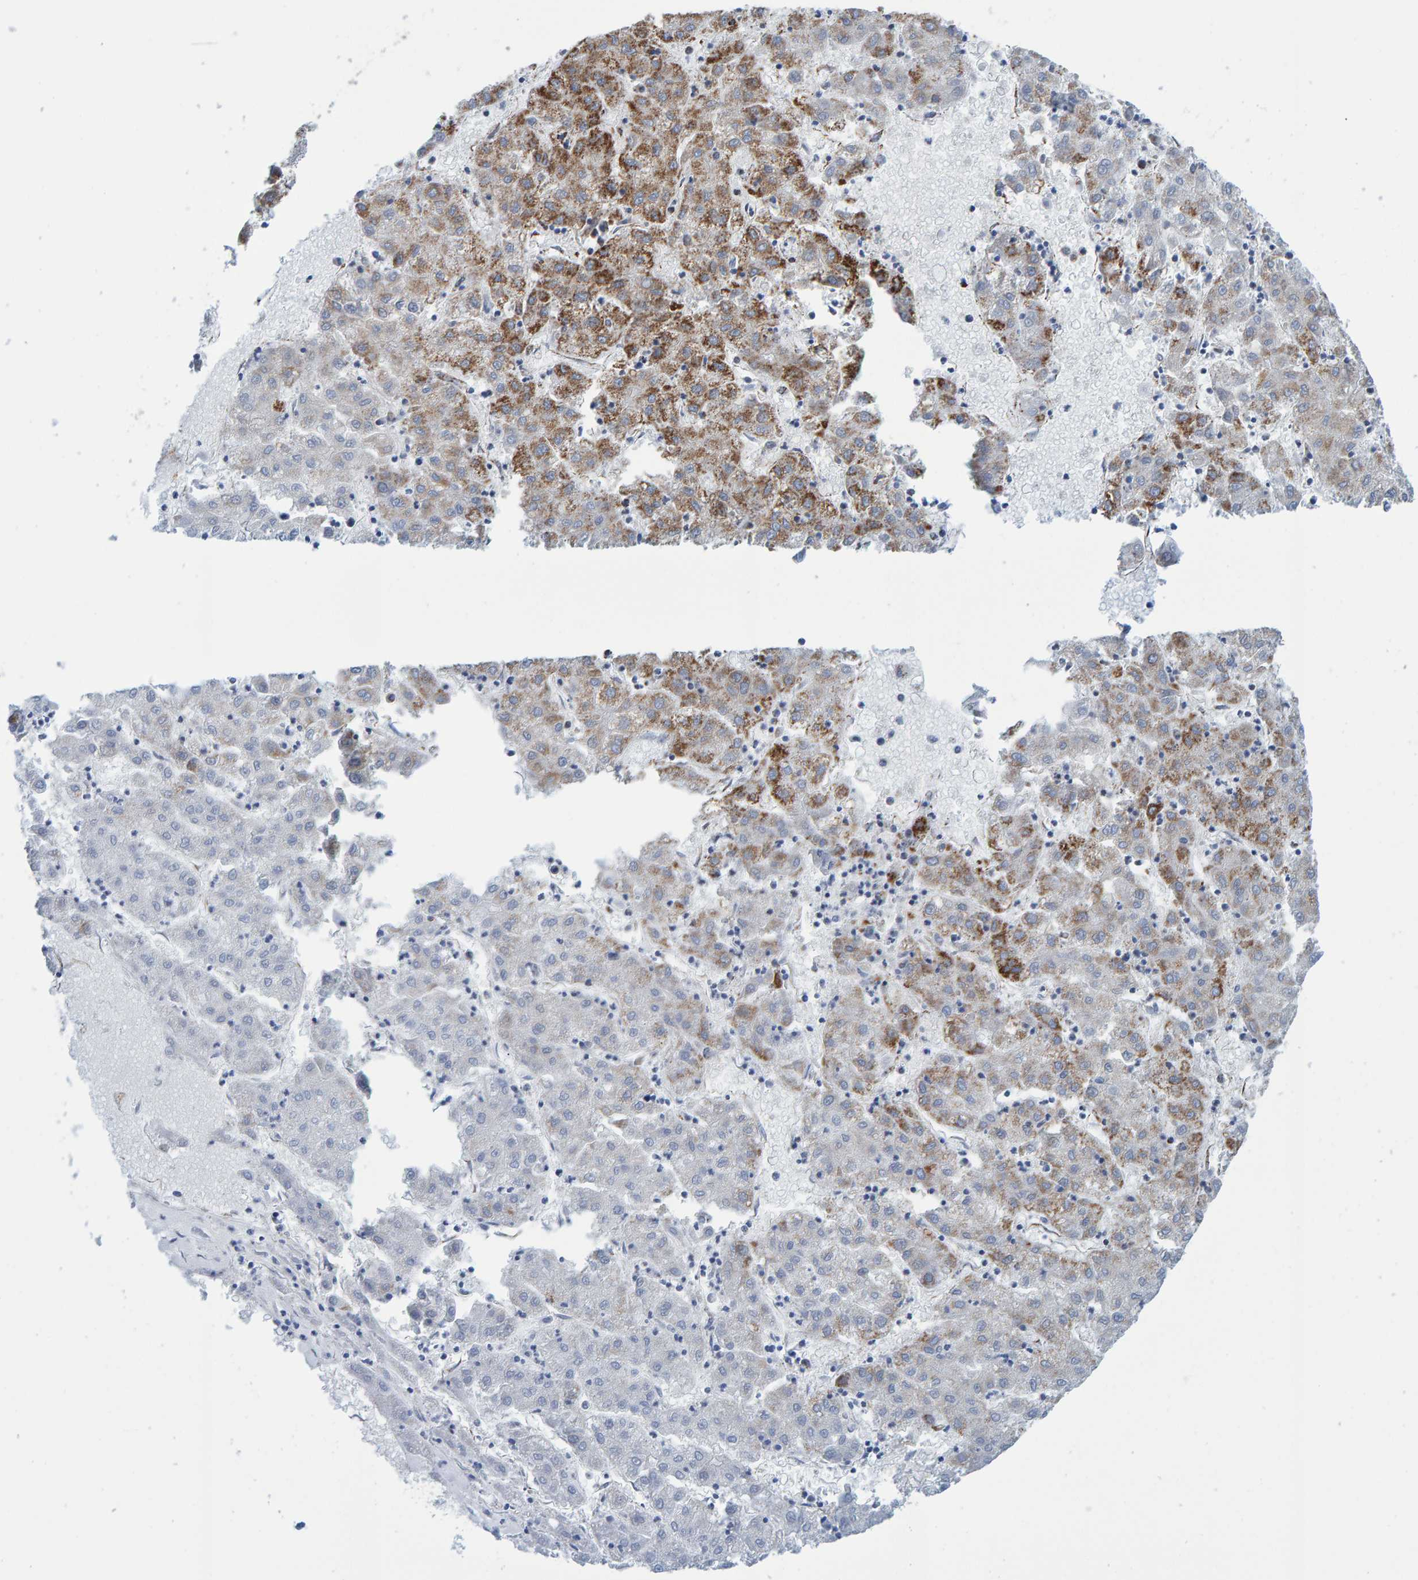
{"staining": {"intensity": "moderate", "quantity": "<25%", "location": "cytoplasmic/membranous"}, "tissue": "liver cancer", "cell_type": "Tumor cells", "image_type": "cancer", "snomed": [{"axis": "morphology", "description": "Carcinoma, Hepatocellular, NOS"}, {"axis": "topography", "description": "Liver"}], "caption": "A brown stain labels moderate cytoplasmic/membranous positivity of a protein in liver cancer tumor cells.", "gene": "ENSG00000262660", "patient": {"sex": "male", "age": 72}}